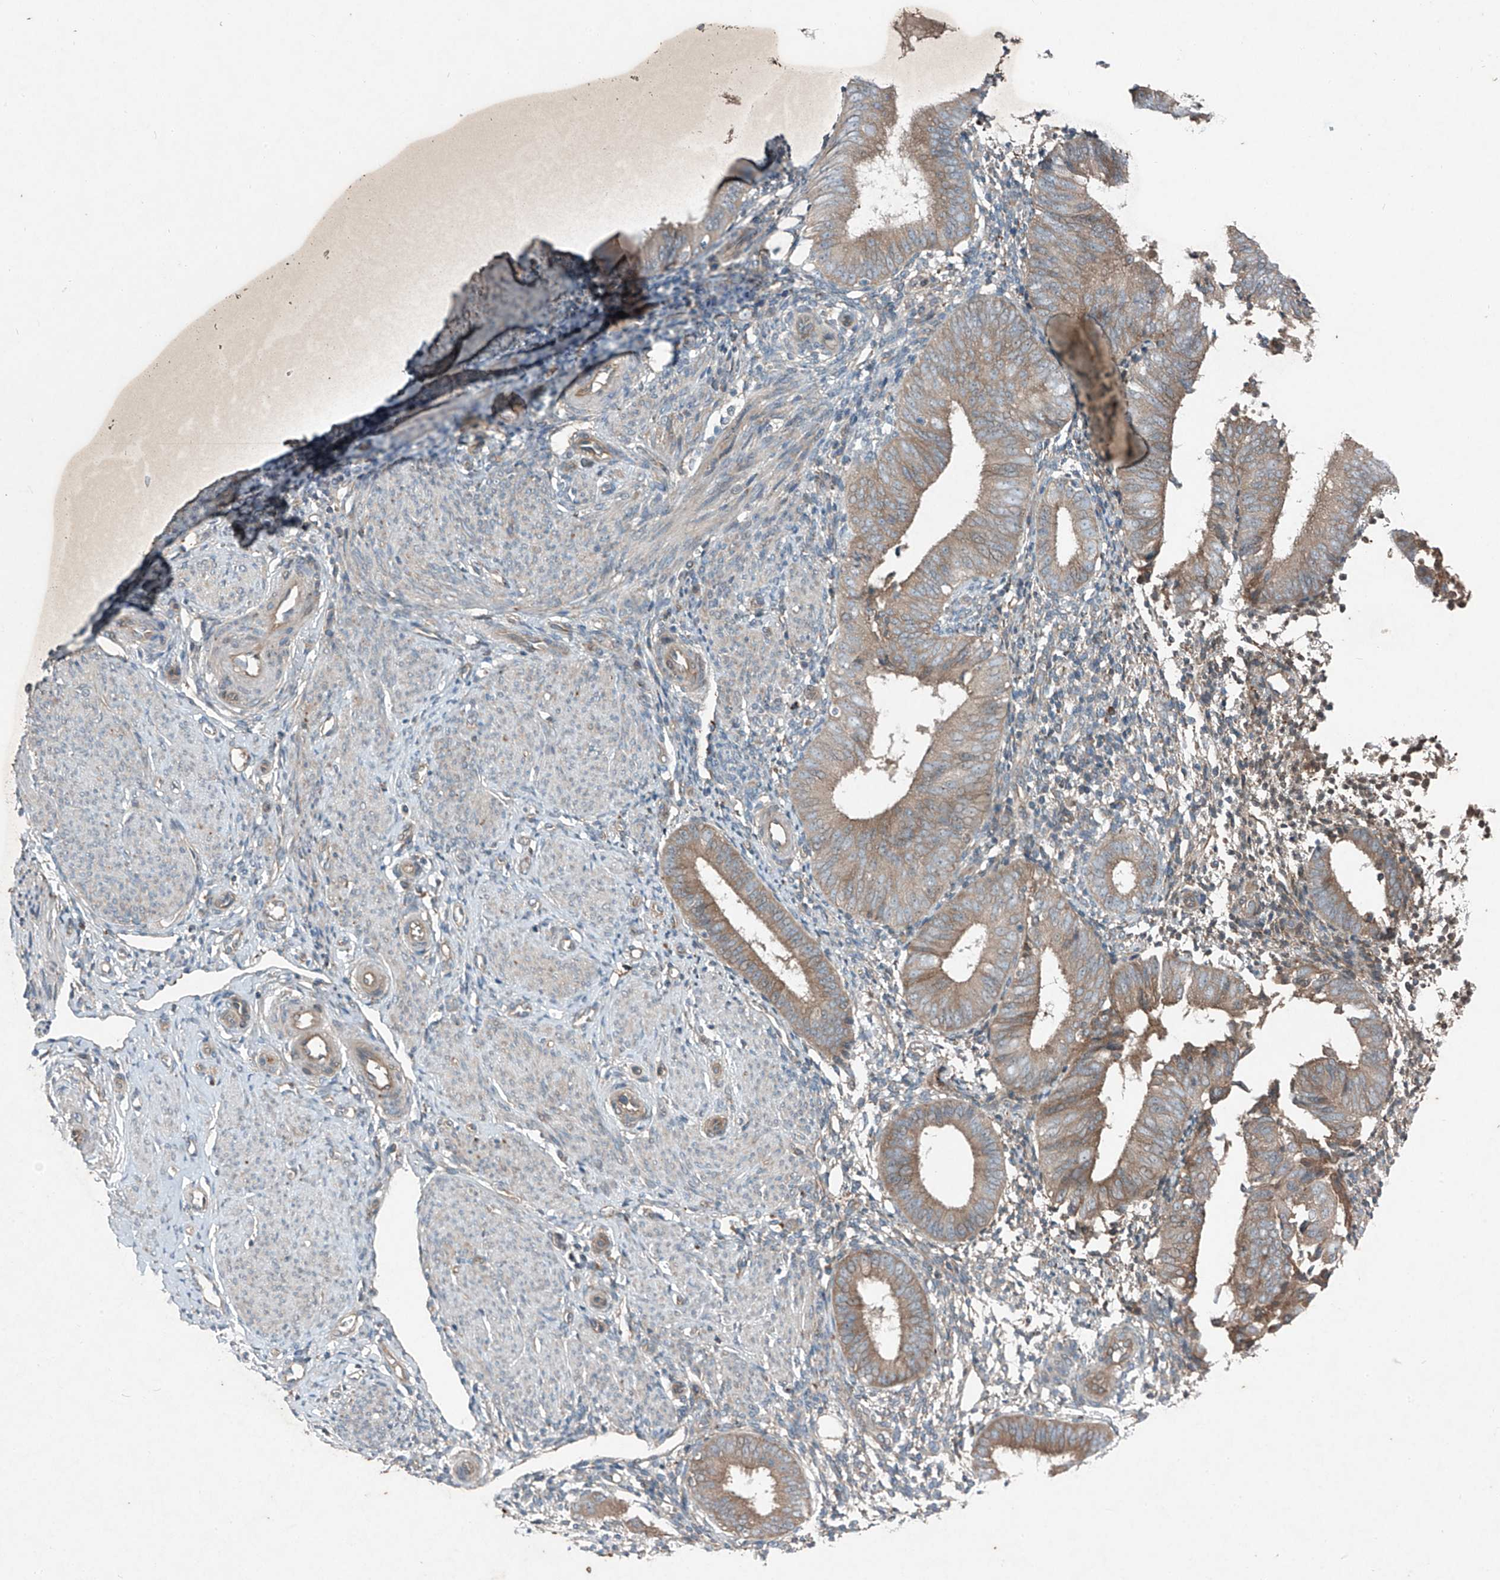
{"staining": {"intensity": "weak", "quantity": "25%-75%", "location": "cytoplasmic/membranous"}, "tissue": "endometrium", "cell_type": "Cells in endometrial stroma", "image_type": "normal", "snomed": [{"axis": "morphology", "description": "Normal tissue, NOS"}, {"axis": "topography", "description": "Uterus"}, {"axis": "topography", "description": "Endometrium"}], "caption": "Endometrium stained for a protein reveals weak cytoplasmic/membranous positivity in cells in endometrial stroma. (brown staining indicates protein expression, while blue staining denotes nuclei).", "gene": "FOXRED2", "patient": {"sex": "female", "age": 48}}